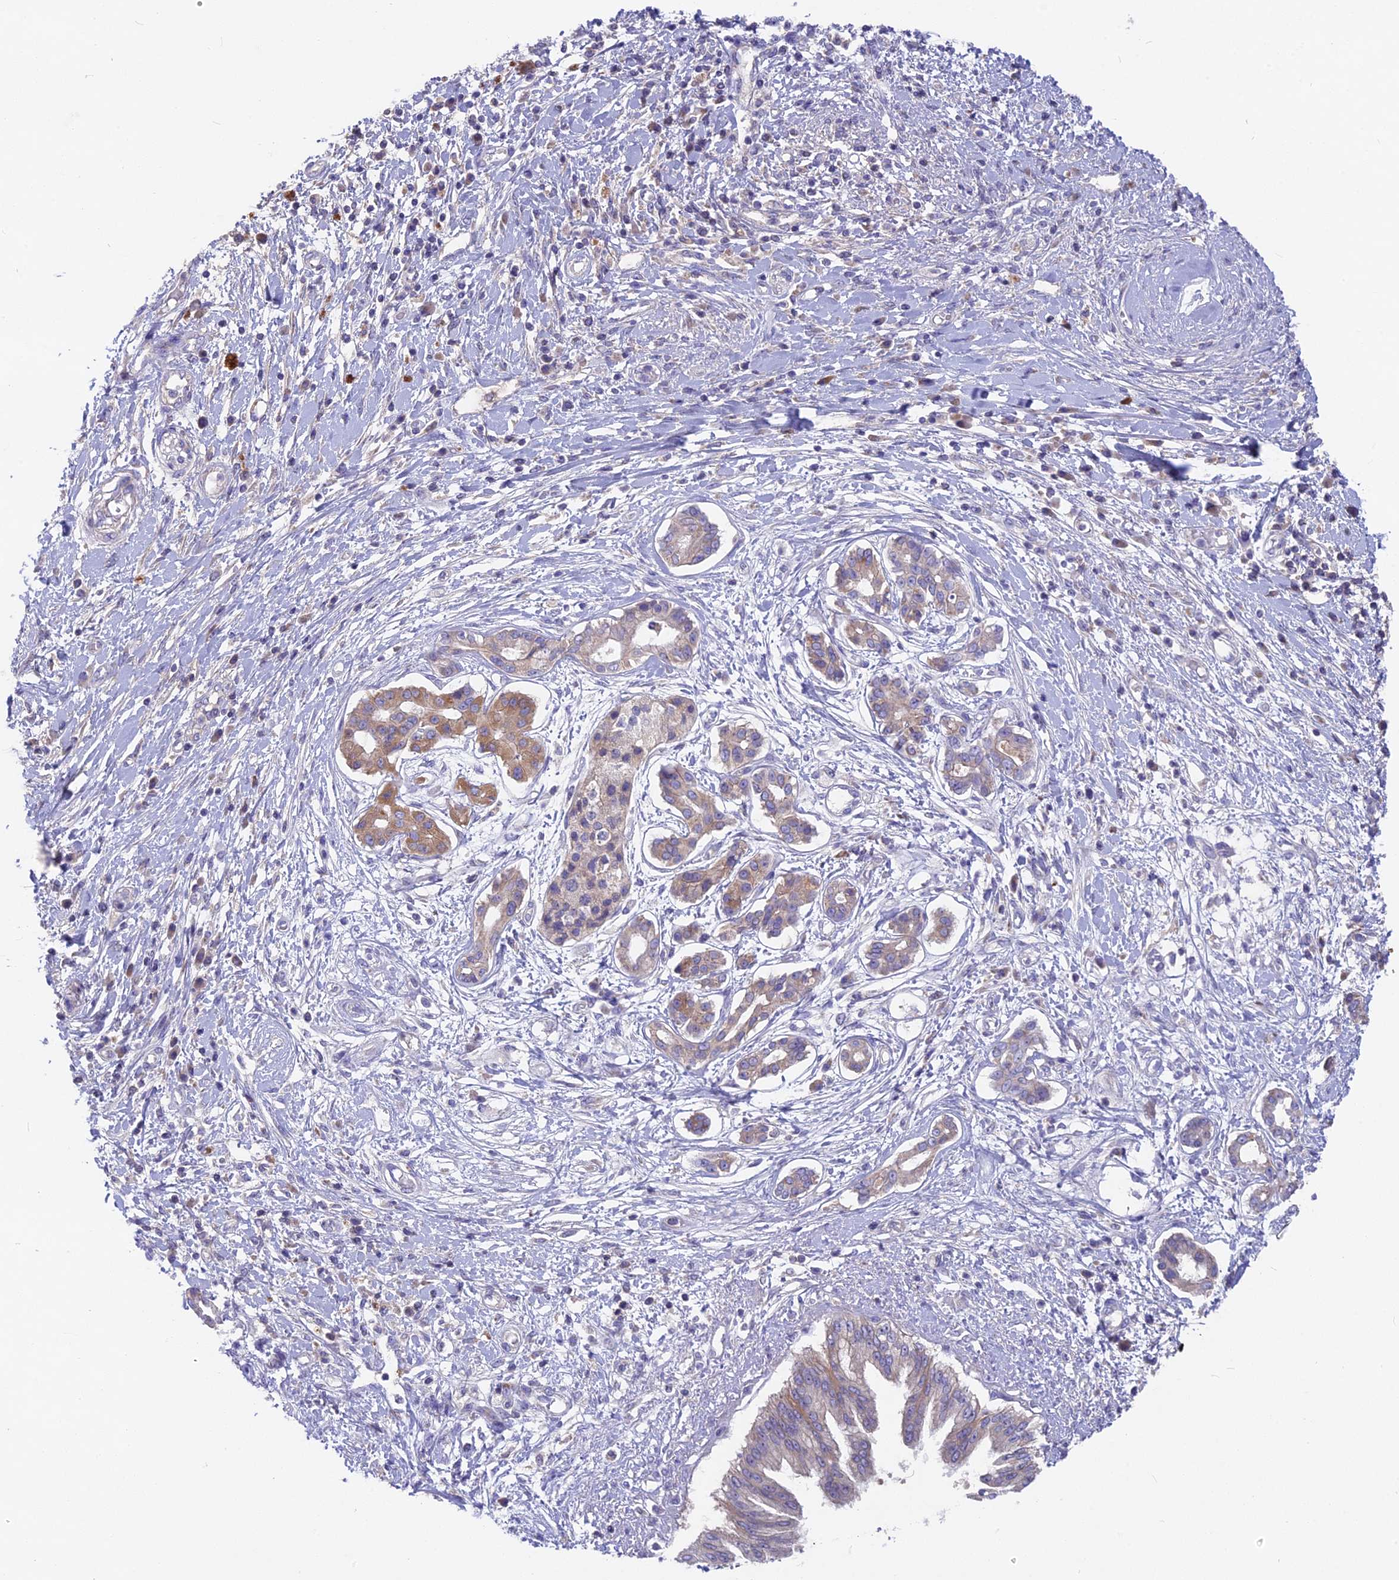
{"staining": {"intensity": "moderate", "quantity": "25%-75%", "location": "cytoplasmic/membranous"}, "tissue": "pancreatic cancer", "cell_type": "Tumor cells", "image_type": "cancer", "snomed": [{"axis": "morphology", "description": "Adenocarcinoma, NOS"}, {"axis": "topography", "description": "Pancreas"}], "caption": "A brown stain highlights moderate cytoplasmic/membranous positivity of a protein in pancreatic cancer (adenocarcinoma) tumor cells.", "gene": "PZP", "patient": {"sex": "female", "age": 56}}